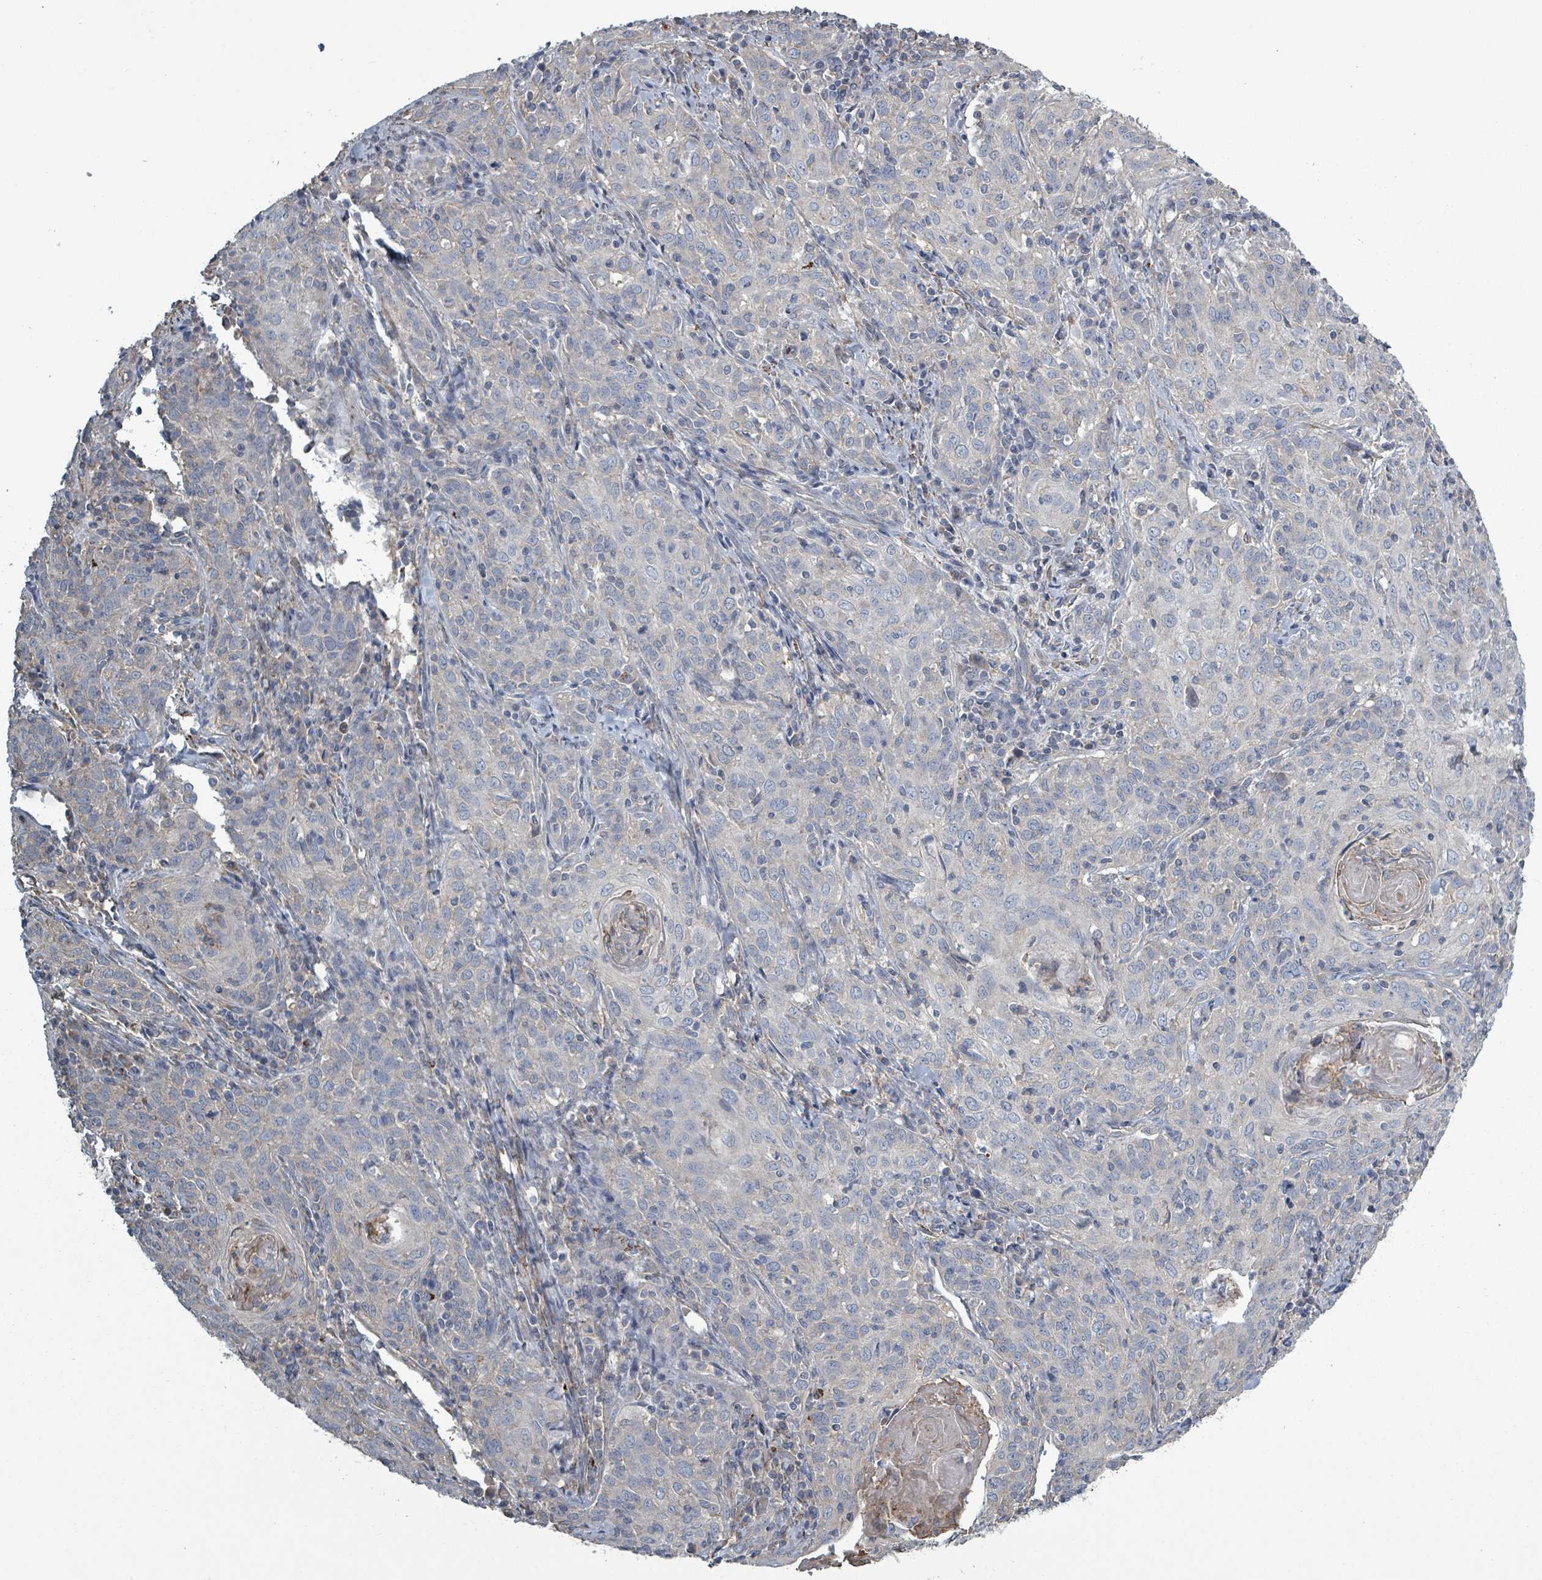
{"staining": {"intensity": "negative", "quantity": "none", "location": "none"}, "tissue": "cervical cancer", "cell_type": "Tumor cells", "image_type": "cancer", "snomed": [{"axis": "morphology", "description": "Squamous cell carcinoma, NOS"}, {"axis": "topography", "description": "Cervix"}], "caption": "Tumor cells are negative for protein expression in human cervical cancer.", "gene": "ADCK1", "patient": {"sex": "female", "age": 57}}